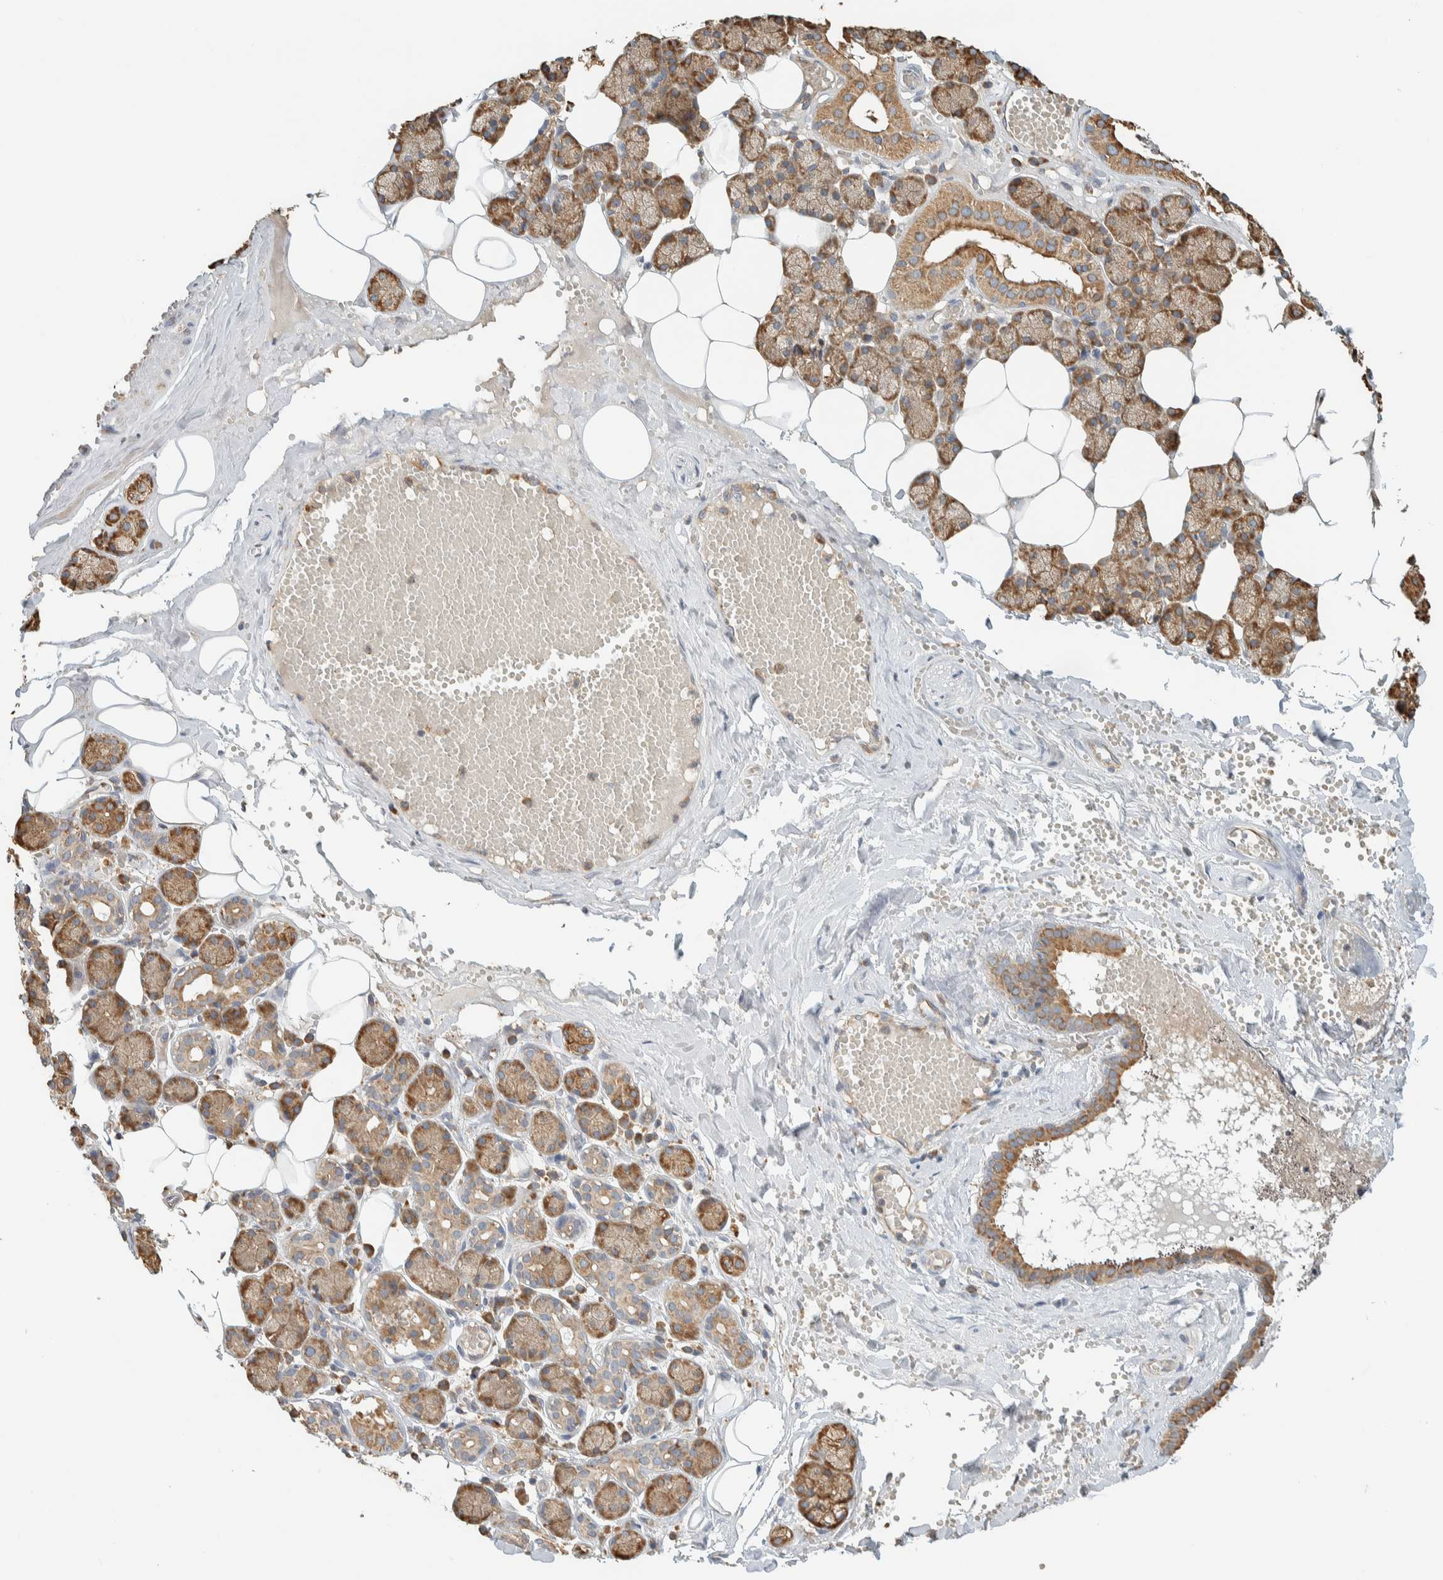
{"staining": {"intensity": "moderate", "quantity": ">75%", "location": "cytoplasmic/membranous"}, "tissue": "salivary gland", "cell_type": "Glandular cells", "image_type": "normal", "snomed": [{"axis": "morphology", "description": "Normal tissue, NOS"}, {"axis": "topography", "description": "Salivary gland"}], "caption": "IHC staining of unremarkable salivary gland, which shows medium levels of moderate cytoplasmic/membranous expression in about >75% of glandular cells indicating moderate cytoplasmic/membranous protein positivity. The staining was performed using DAB (3,3'-diaminobenzidine) (brown) for protein detection and nuclei were counterstained in hematoxylin (blue).", "gene": "RAB11FIP1", "patient": {"sex": "male", "age": 62}}